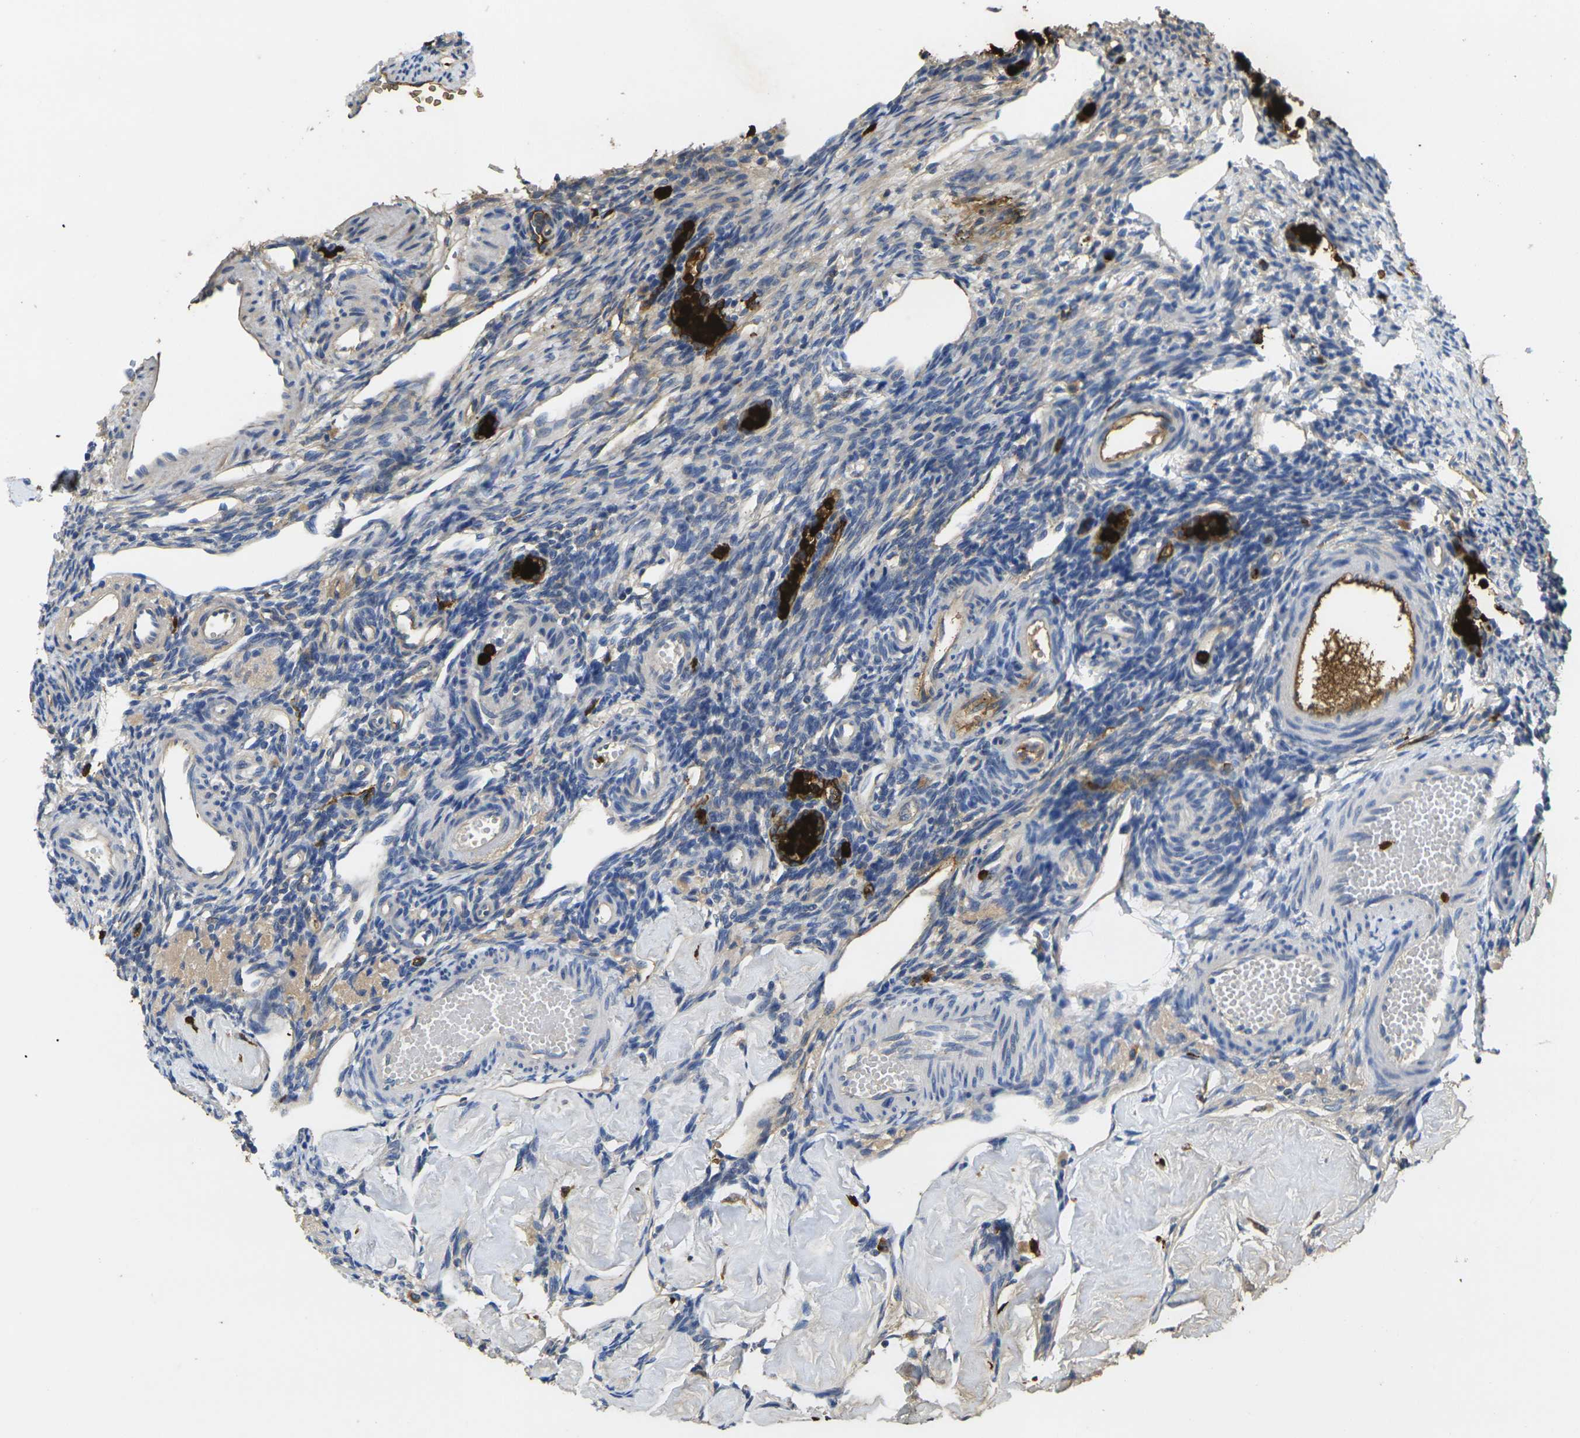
{"staining": {"intensity": "negative", "quantity": "none", "location": "none"}, "tissue": "ovary", "cell_type": "Ovarian stroma cells", "image_type": "normal", "snomed": [{"axis": "morphology", "description": "Normal tissue, NOS"}, {"axis": "topography", "description": "Ovary"}], "caption": "This is an immunohistochemistry photomicrograph of unremarkable human ovary. There is no expression in ovarian stroma cells.", "gene": "S100A9", "patient": {"sex": "female", "age": 33}}